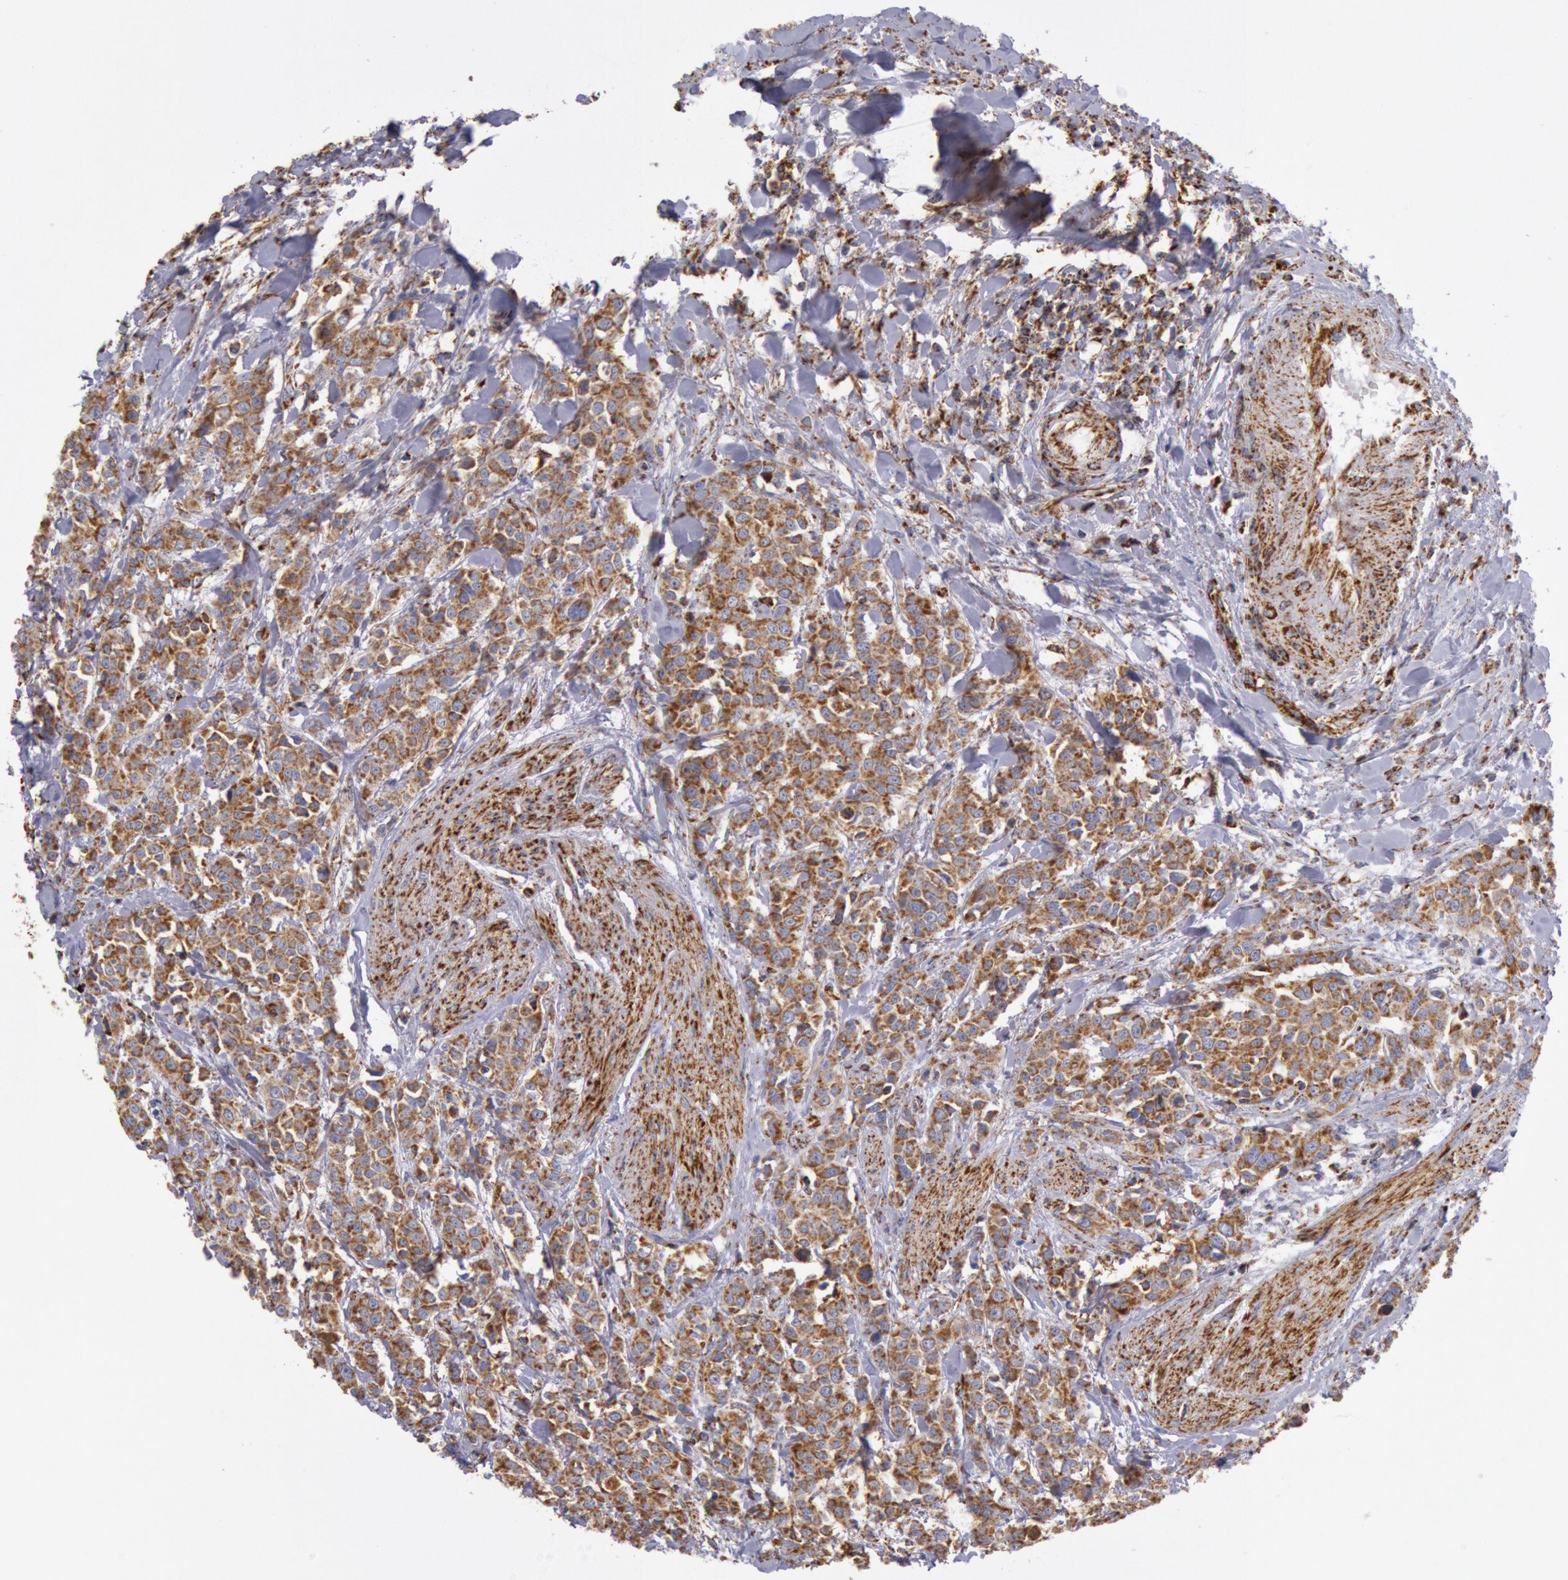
{"staining": {"intensity": "moderate", "quantity": ">75%", "location": "cytoplasmic/membranous"}, "tissue": "urothelial cancer", "cell_type": "Tumor cells", "image_type": "cancer", "snomed": [{"axis": "morphology", "description": "Urothelial carcinoma, High grade"}, {"axis": "topography", "description": "Urinary bladder"}], "caption": "Immunohistochemical staining of urothelial cancer displays medium levels of moderate cytoplasmic/membranous protein positivity in about >75% of tumor cells.", "gene": "CYC1", "patient": {"sex": "male", "age": 56}}